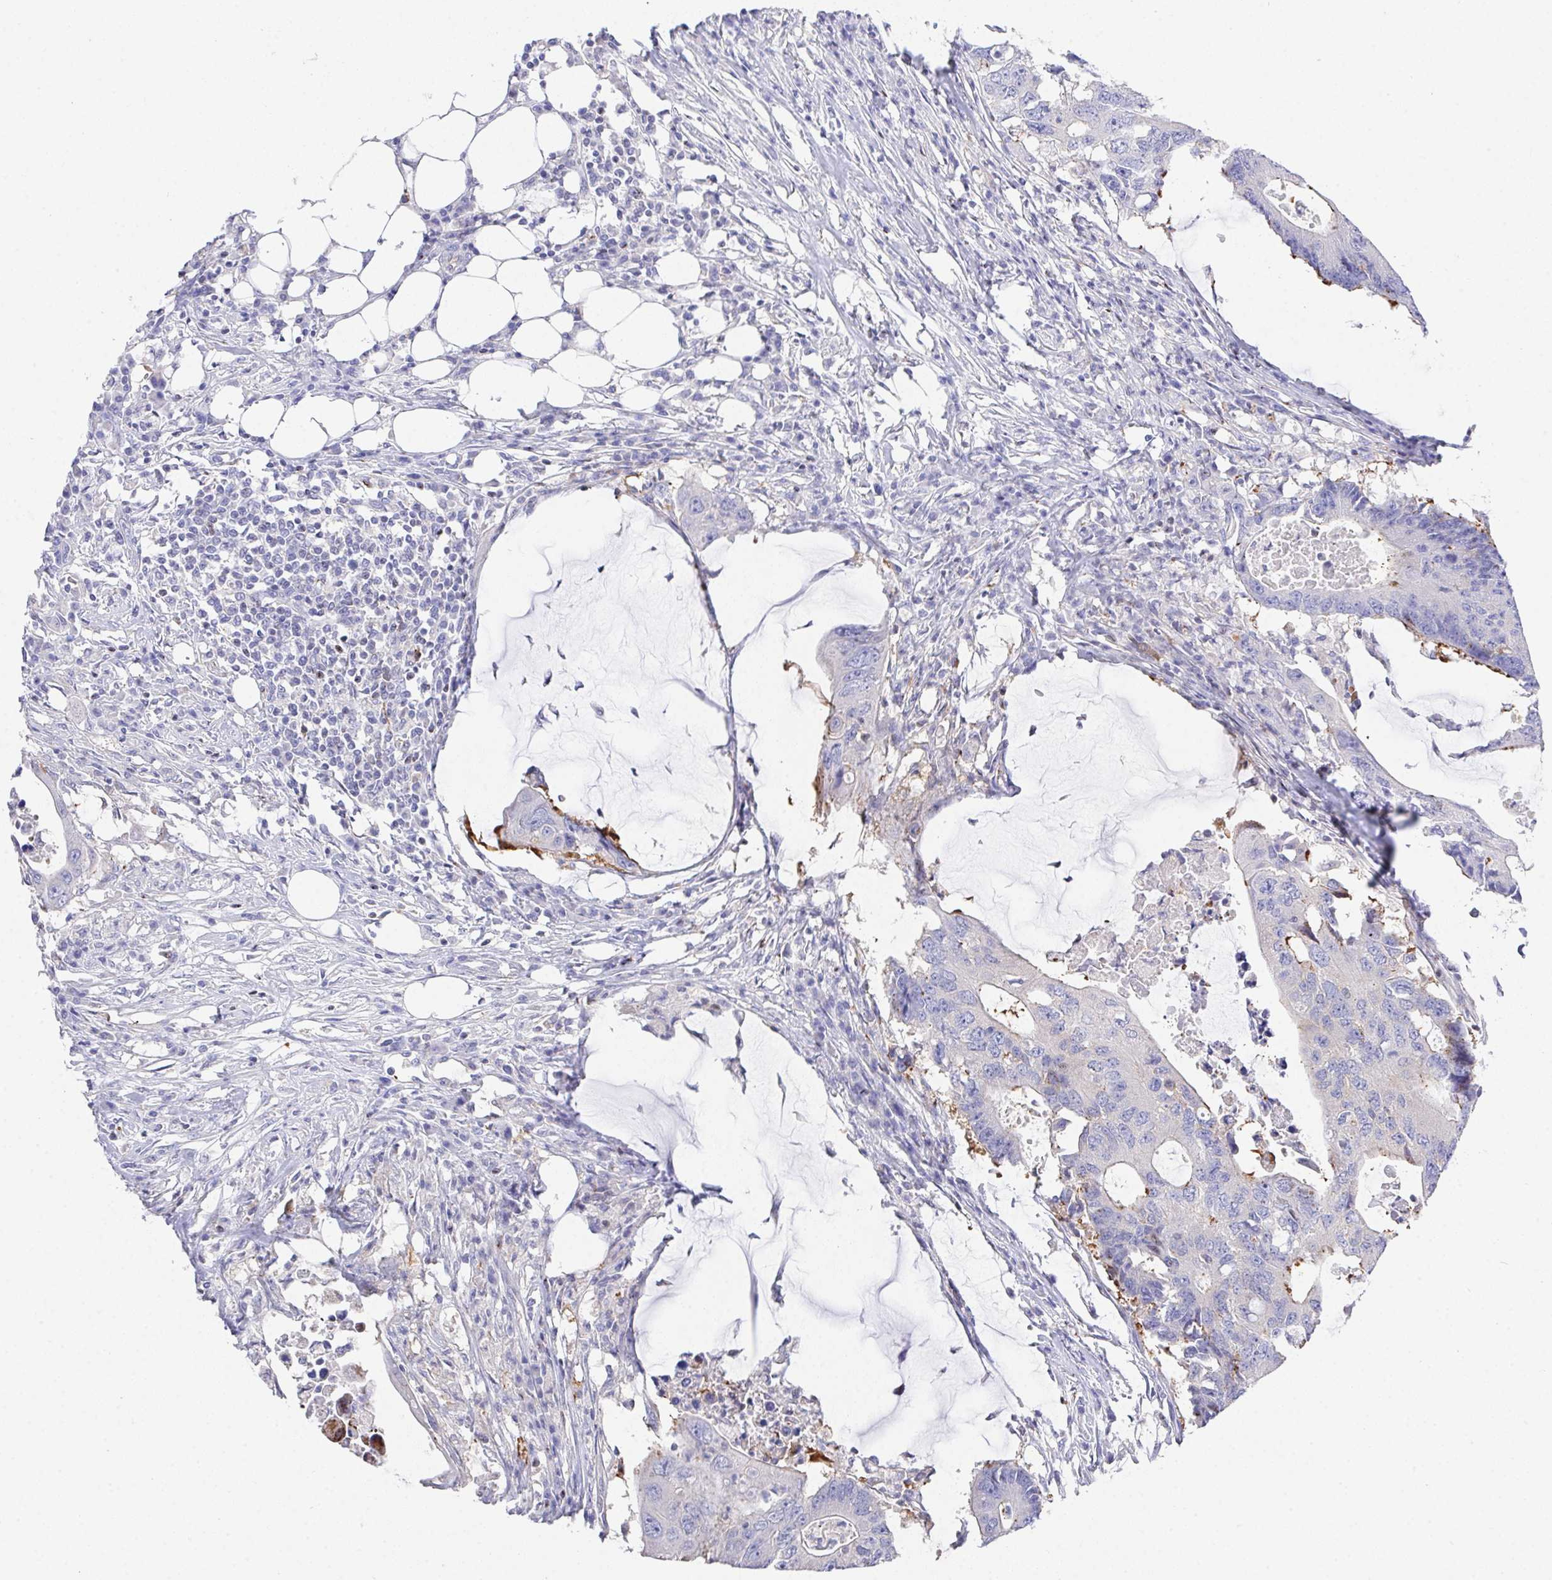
{"staining": {"intensity": "negative", "quantity": "none", "location": "none"}, "tissue": "colorectal cancer", "cell_type": "Tumor cells", "image_type": "cancer", "snomed": [{"axis": "morphology", "description": "Adenocarcinoma, NOS"}, {"axis": "topography", "description": "Colon"}], "caption": "Immunohistochemistry (IHC) histopathology image of colorectal cancer (adenocarcinoma) stained for a protein (brown), which reveals no positivity in tumor cells. Brightfield microscopy of immunohistochemistry (IHC) stained with DAB (brown) and hematoxylin (blue), captured at high magnification.", "gene": "PRG3", "patient": {"sex": "male", "age": 71}}